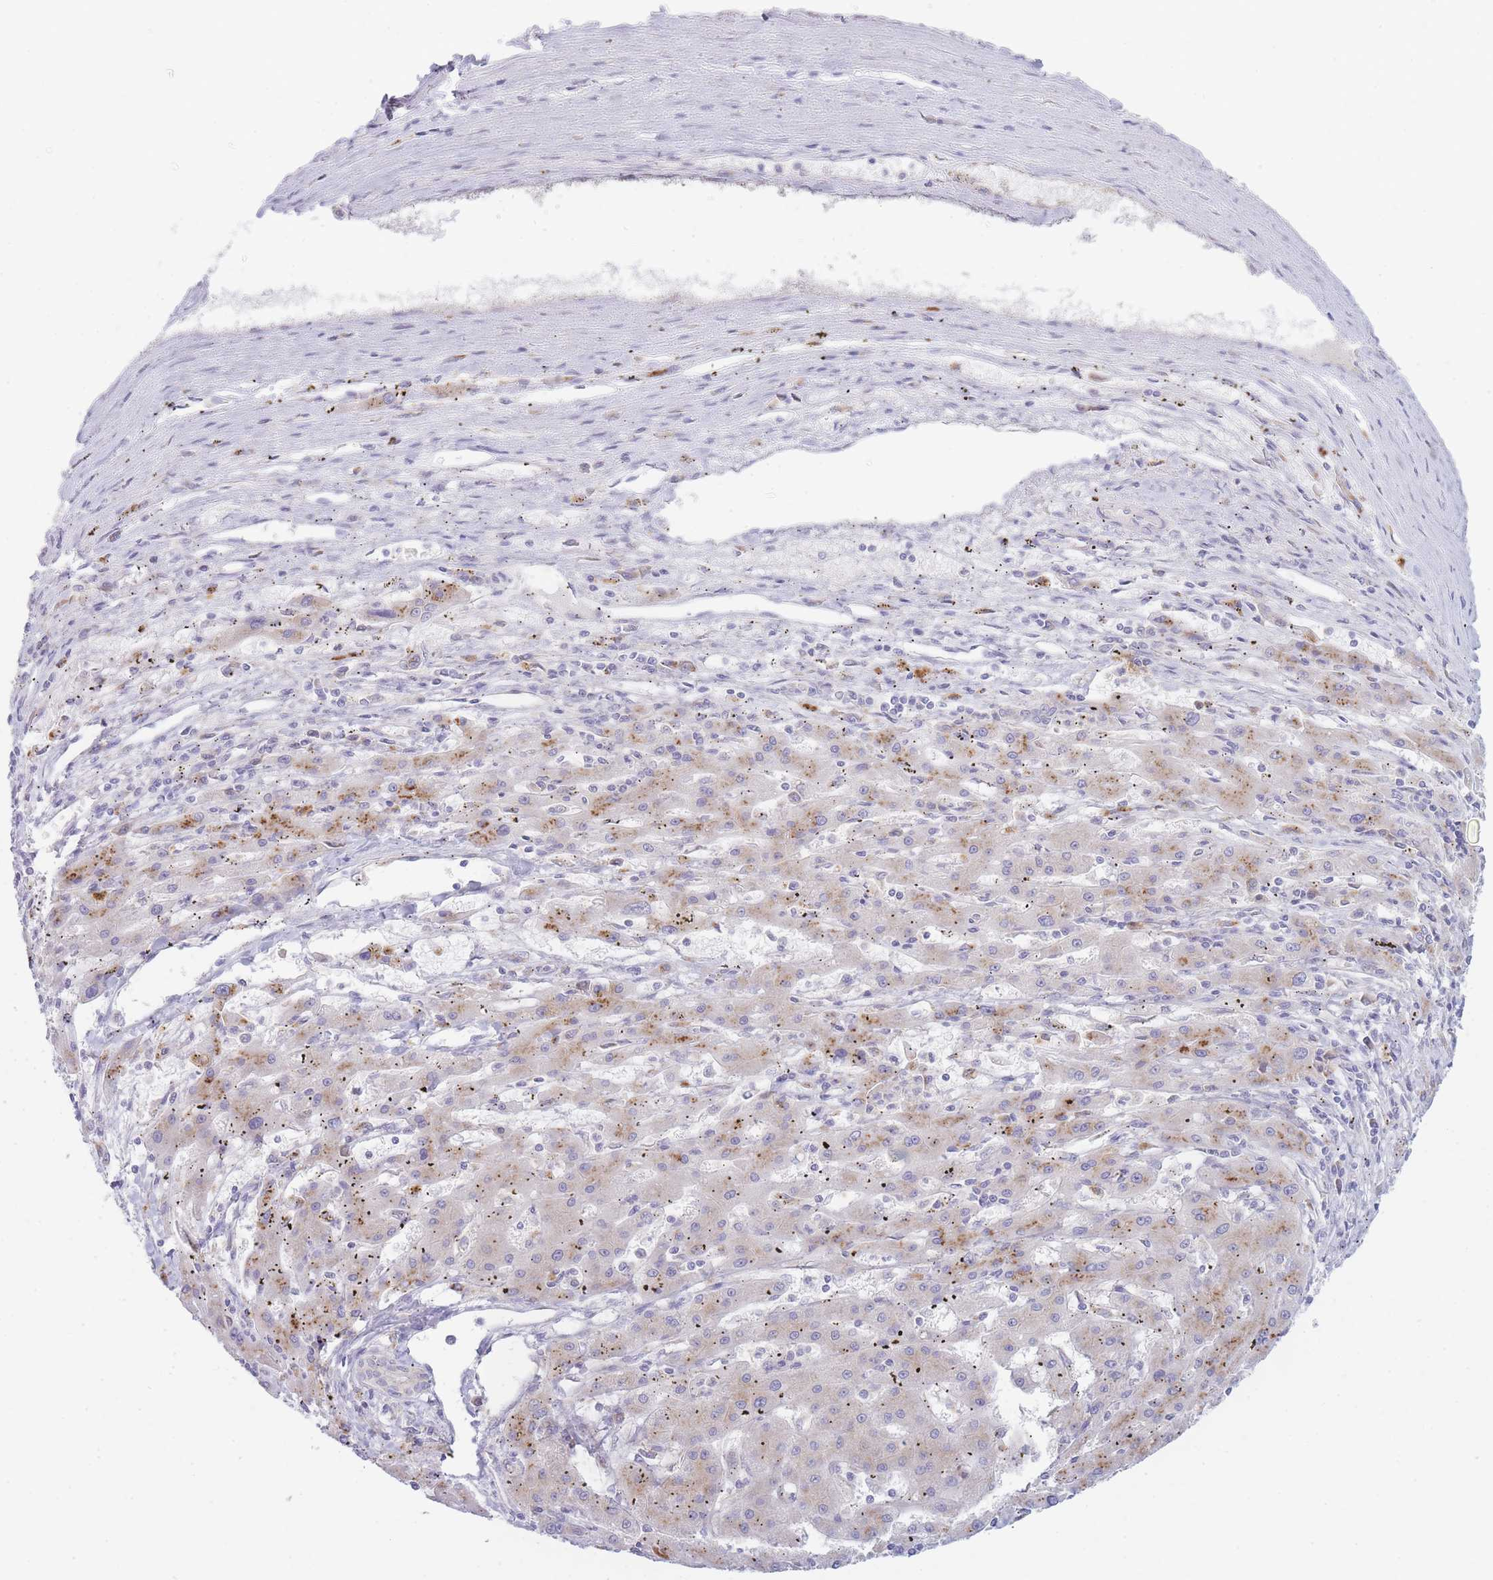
{"staining": {"intensity": "weak", "quantity": "25%-75%", "location": "cytoplasmic/membranous"}, "tissue": "liver cancer", "cell_type": "Tumor cells", "image_type": "cancer", "snomed": [{"axis": "morphology", "description": "Carcinoma, Hepatocellular, NOS"}, {"axis": "topography", "description": "Liver"}], "caption": "Weak cytoplasmic/membranous protein expression is seen in approximately 25%-75% of tumor cells in liver cancer (hepatocellular carcinoma).", "gene": "OR5L2", "patient": {"sex": "male", "age": 72}}